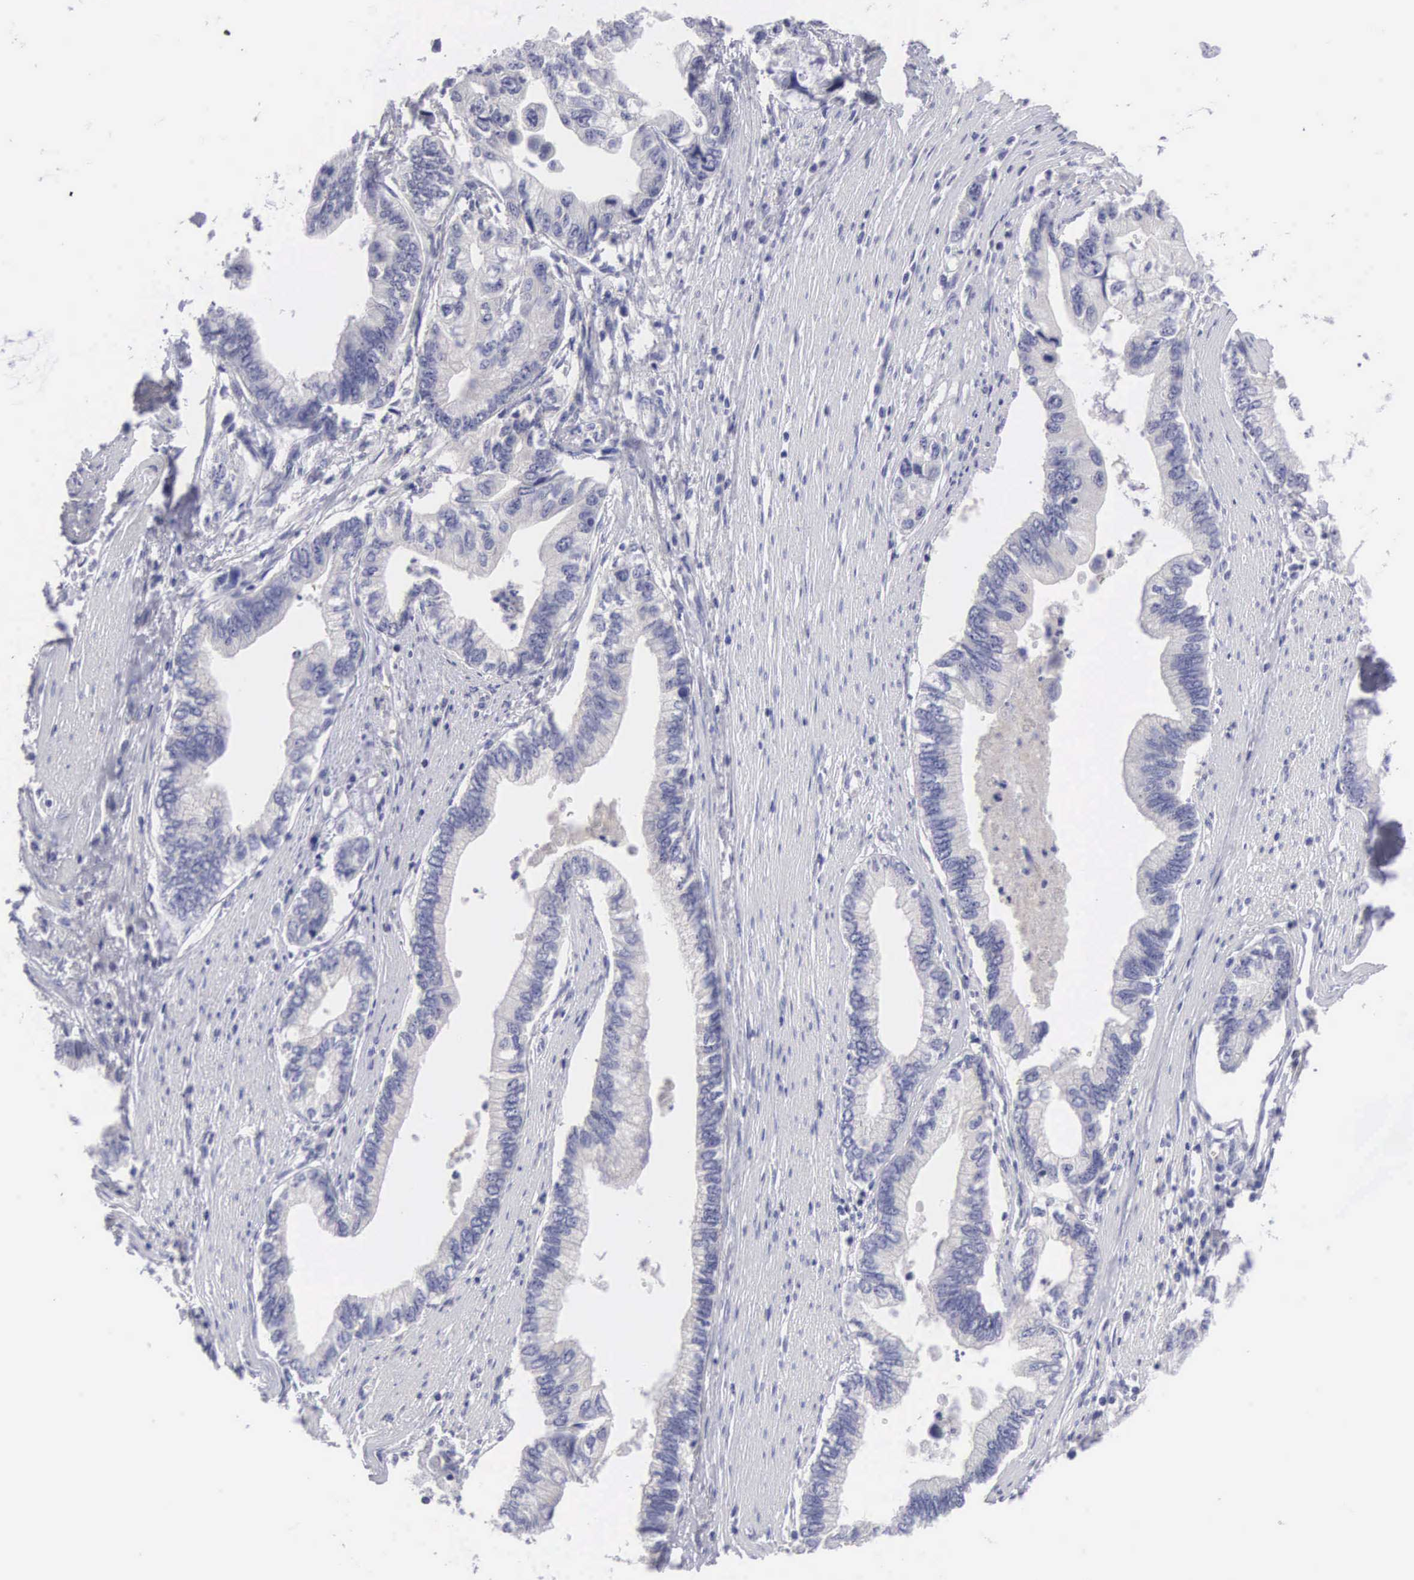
{"staining": {"intensity": "negative", "quantity": "none", "location": "none"}, "tissue": "pancreatic cancer", "cell_type": "Tumor cells", "image_type": "cancer", "snomed": [{"axis": "morphology", "description": "Adenocarcinoma, NOS"}, {"axis": "topography", "description": "Pancreas"}, {"axis": "topography", "description": "Stomach, upper"}], "caption": "Tumor cells show no significant staining in pancreatic cancer.", "gene": "SLITRK4", "patient": {"sex": "male", "age": 77}}